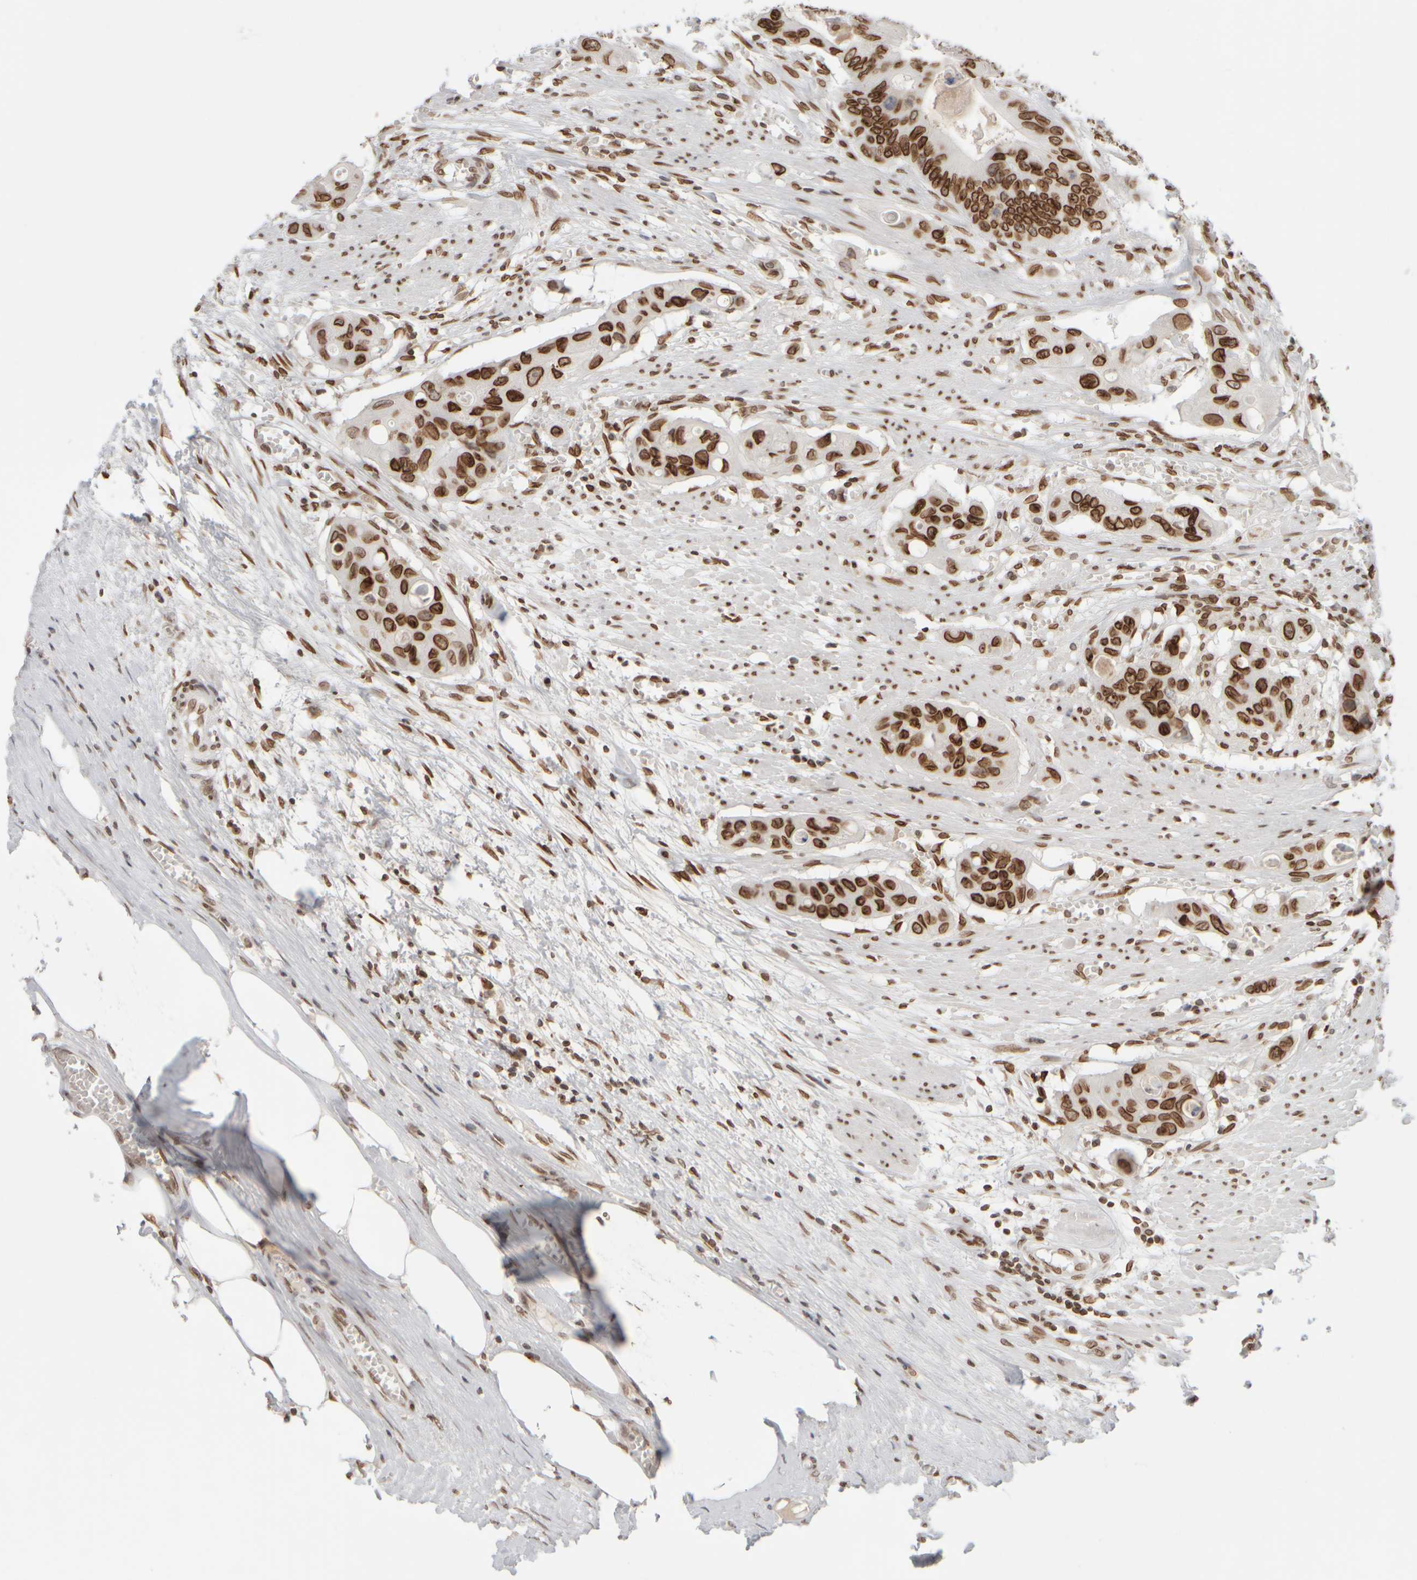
{"staining": {"intensity": "strong", "quantity": ">75%", "location": "cytoplasmic/membranous,nuclear"}, "tissue": "colorectal cancer", "cell_type": "Tumor cells", "image_type": "cancer", "snomed": [{"axis": "morphology", "description": "Adenocarcinoma, NOS"}, {"axis": "topography", "description": "Colon"}], "caption": "Approximately >75% of tumor cells in human adenocarcinoma (colorectal) display strong cytoplasmic/membranous and nuclear protein staining as visualized by brown immunohistochemical staining.", "gene": "ZC3HC1", "patient": {"sex": "female", "age": 57}}